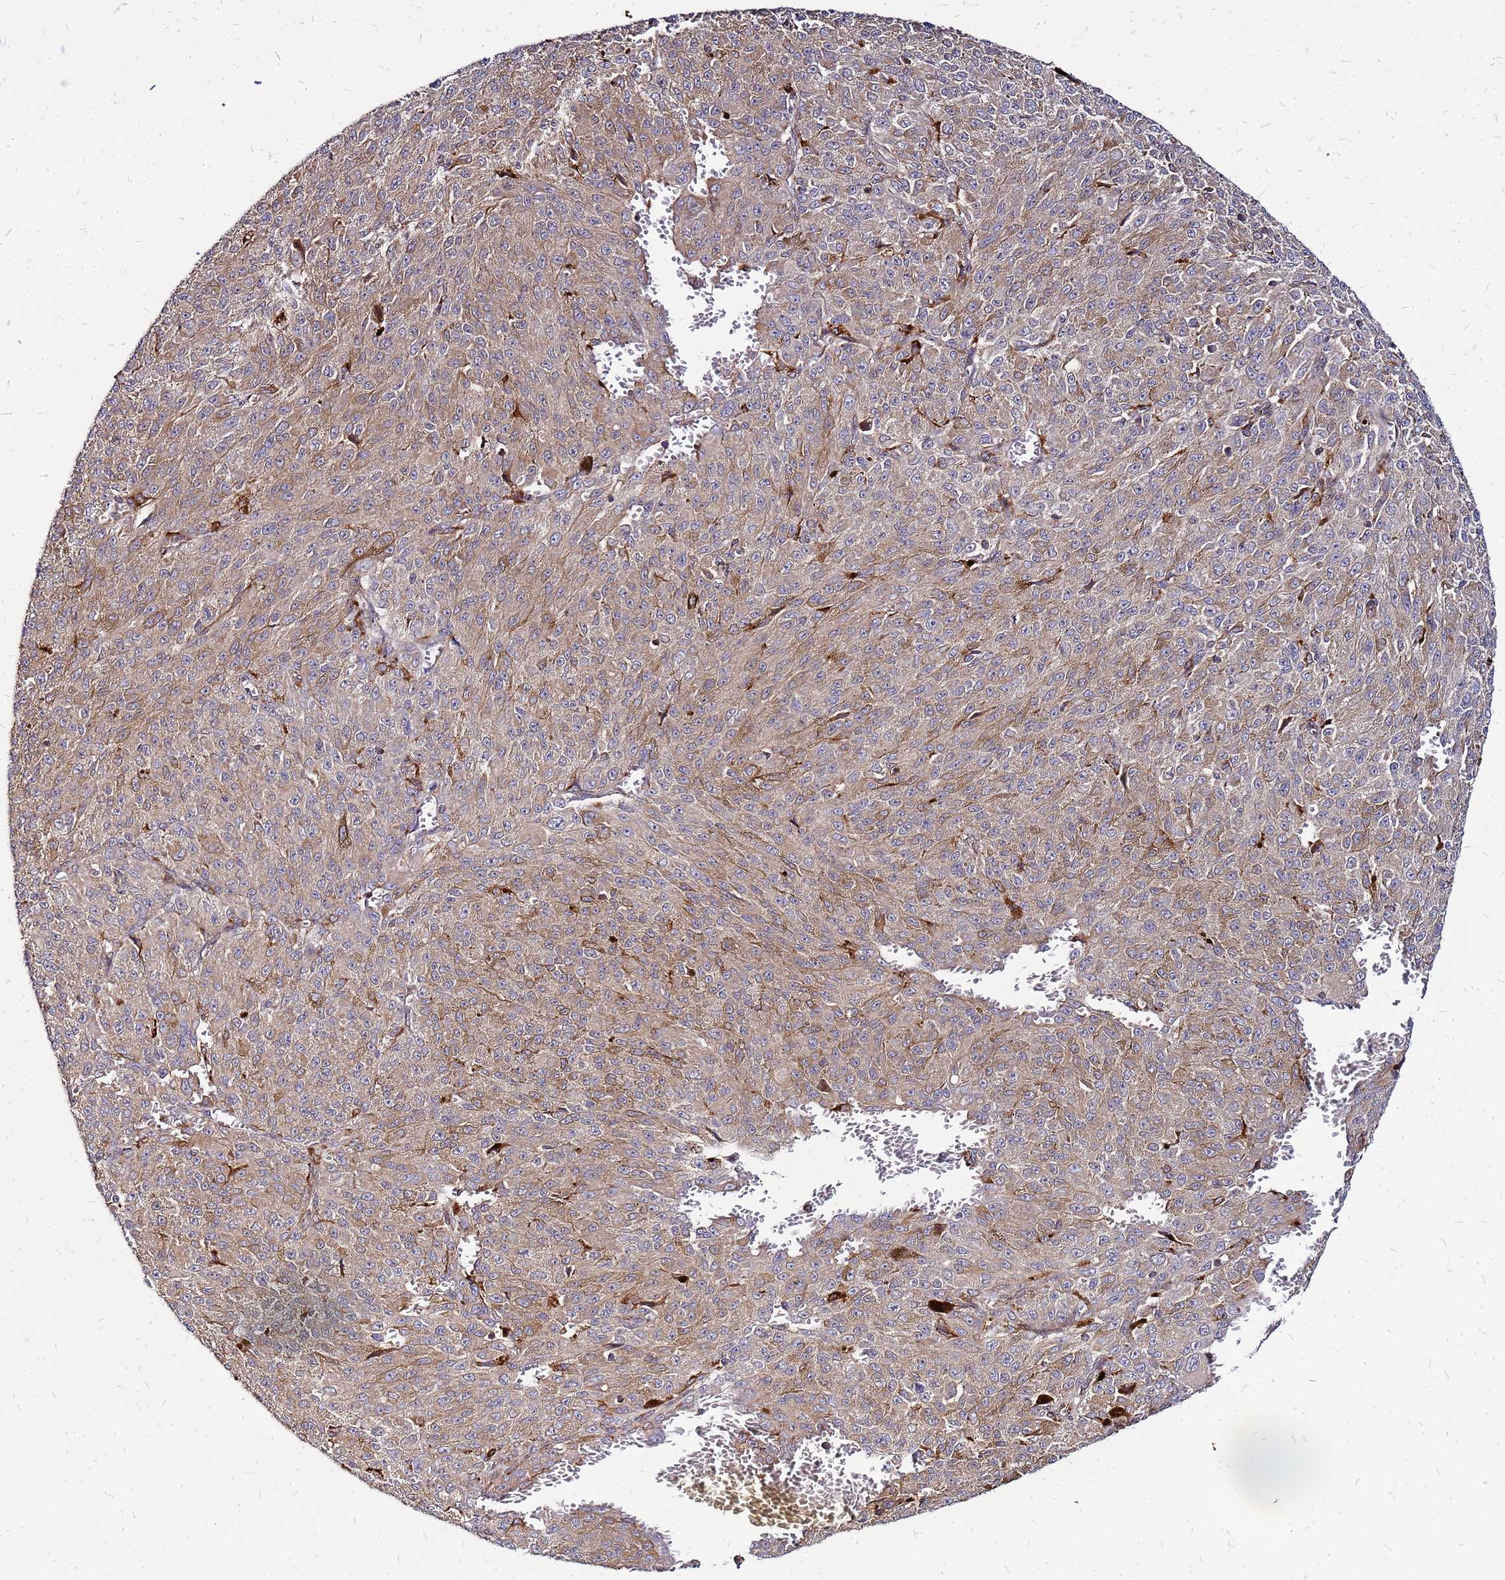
{"staining": {"intensity": "weak", "quantity": ">75%", "location": "cytoplasmic/membranous"}, "tissue": "melanoma", "cell_type": "Tumor cells", "image_type": "cancer", "snomed": [{"axis": "morphology", "description": "Malignant melanoma, NOS"}, {"axis": "topography", "description": "Skin"}], "caption": "Melanoma stained for a protein demonstrates weak cytoplasmic/membranous positivity in tumor cells. (IHC, brightfield microscopy, high magnification).", "gene": "CYBC1", "patient": {"sex": "female", "age": 52}}